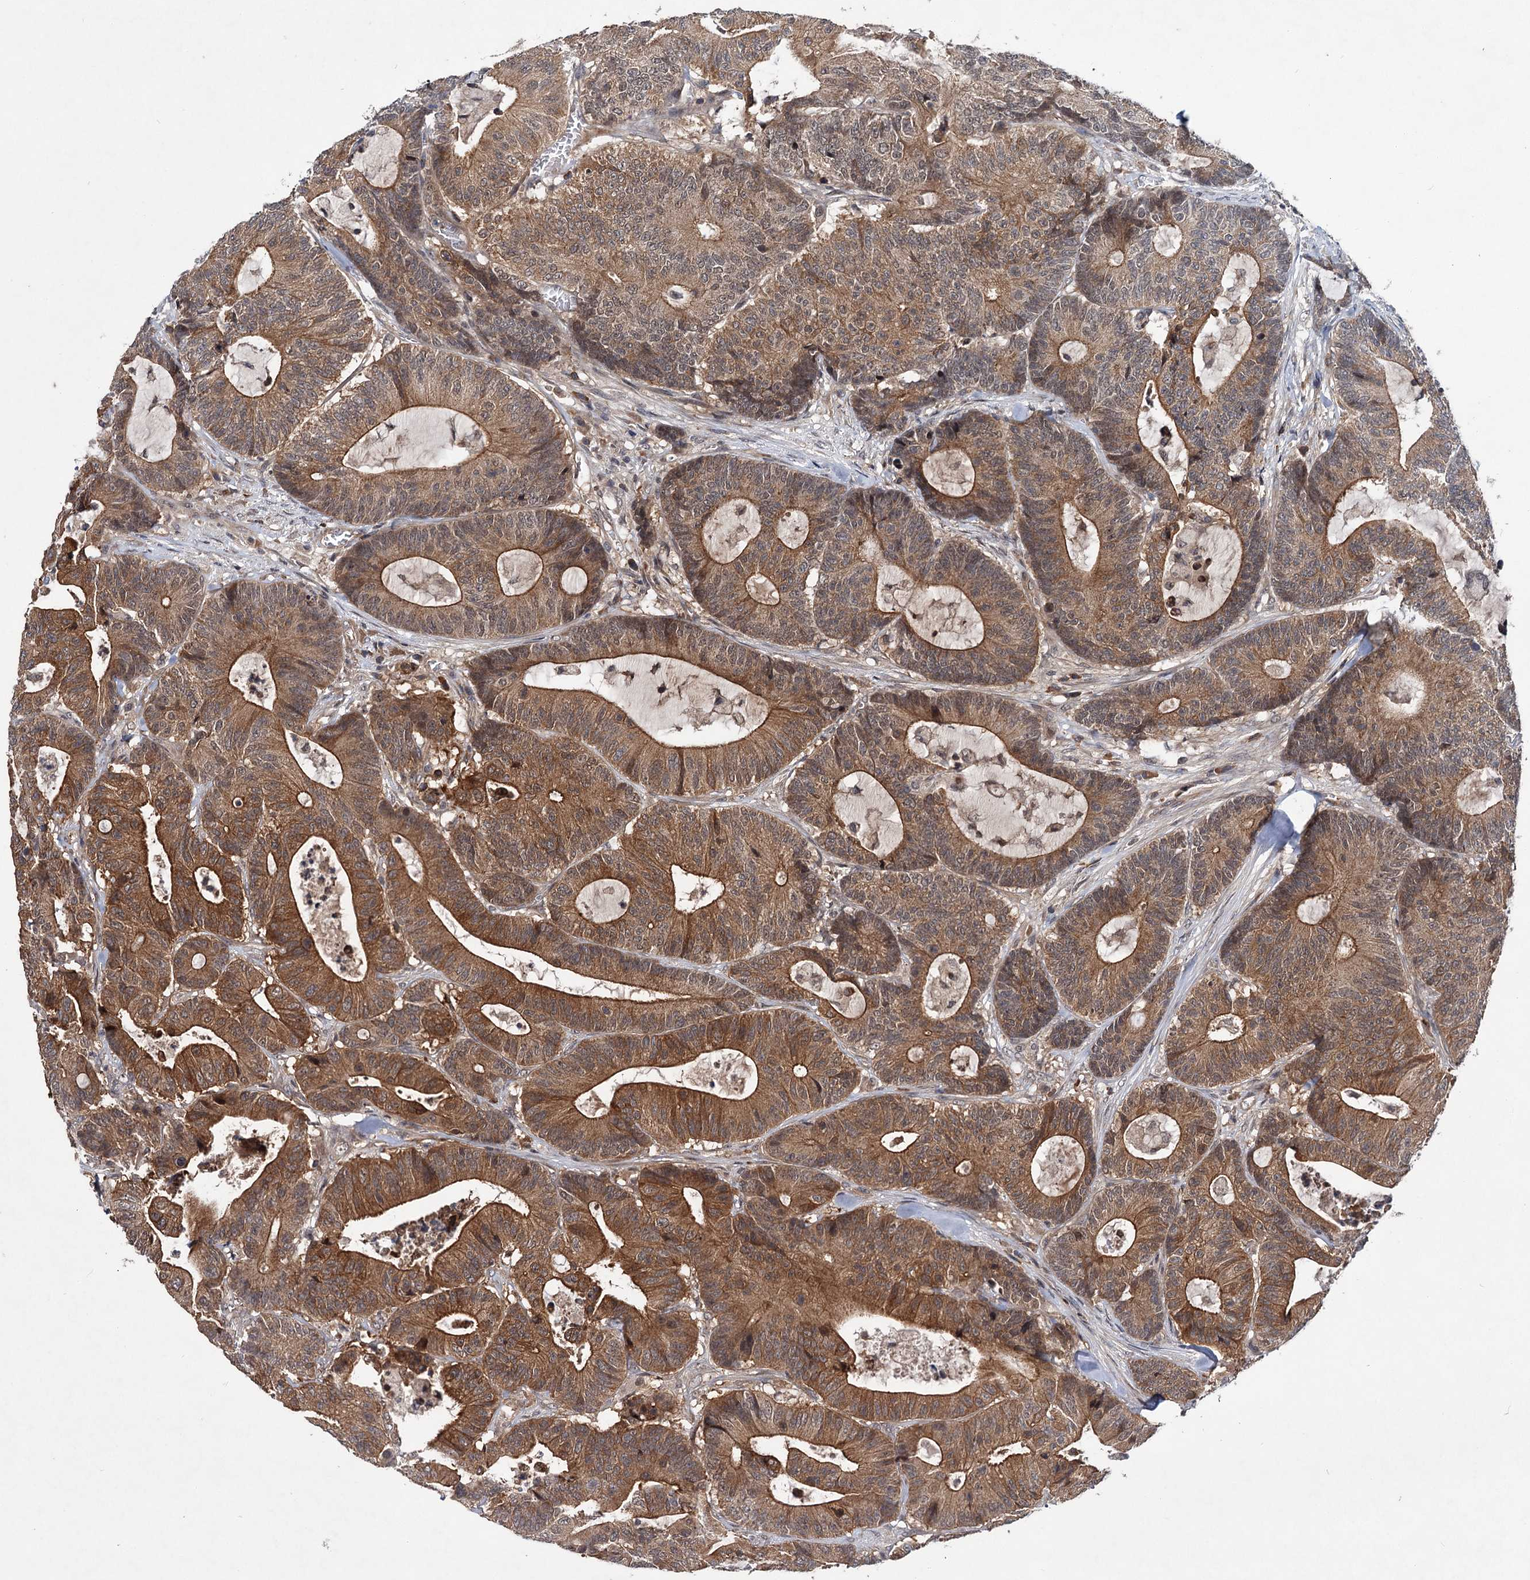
{"staining": {"intensity": "strong", "quantity": ">75%", "location": "cytoplasmic/membranous"}, "tissue": "colorectal cancer", "cell_type": "Tumor cells", "image_type": "cancer", "snomed": [{"axis": "morphology", "description": "Adenocarcinoma, NOS"}, {"axis": "topography", "description": "Colon"}], "caption": "About >75% of tumor cells in adenocarcinoma (colorectal) demonstrate strong cytoplasmic/membranous protein staining as visualized by brown immunohistochemical staining.", "gene": "ABLIM1", "patient": {"sex": "female", "age": 84}}